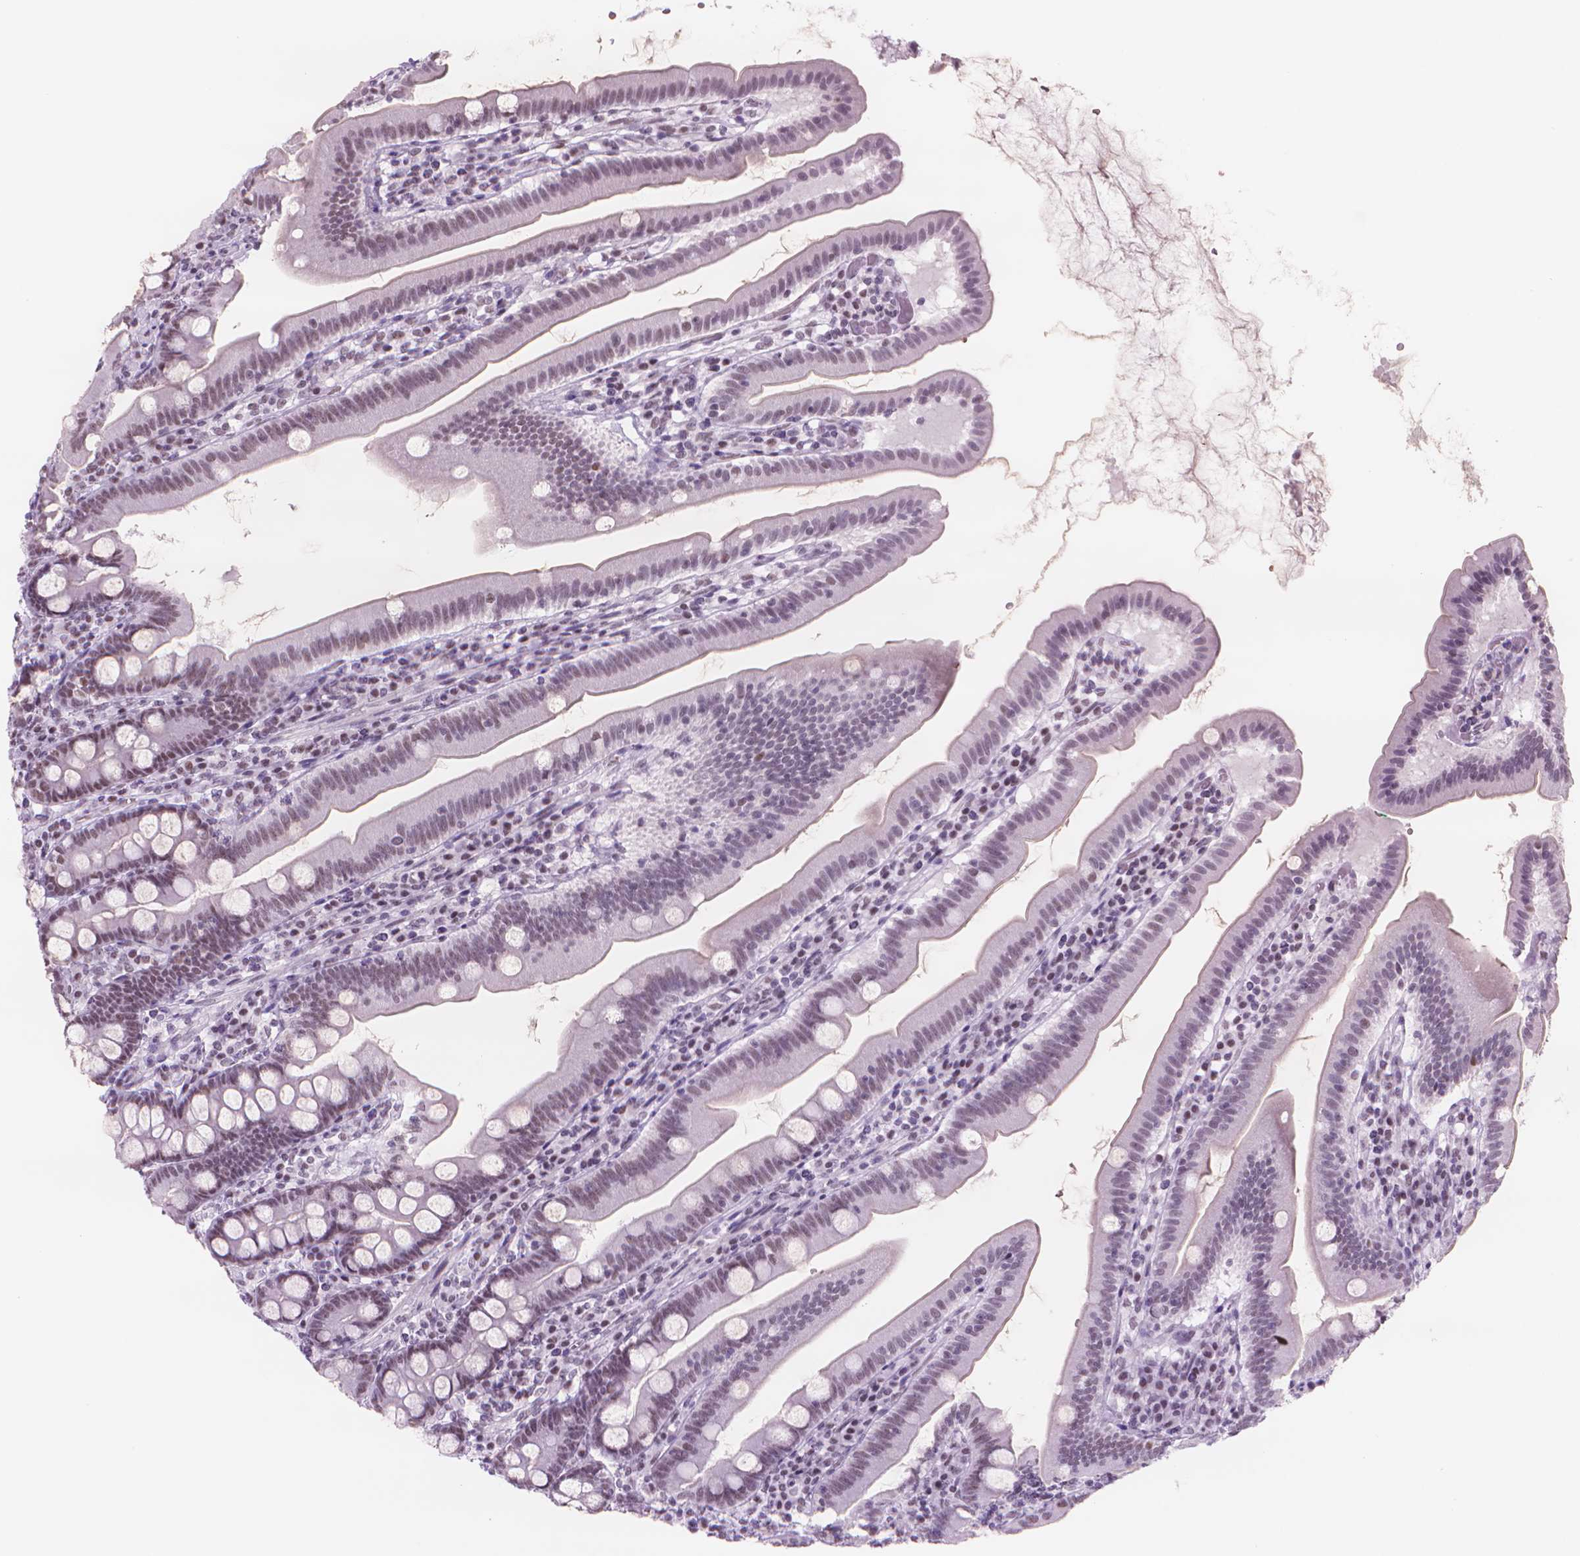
{"staining": {"intensity": "weak", "quantity": "25%-75%", "location": "cytoplasmic/membranous,nuclear"}, "tissue": "duodenum", "cell_type": "Glandular cells", "image_type": "normal", "snomed": [{"axis": "morphology", "description": "Normal tissue, NOS"}, {"axis": "topography", "description": "Duodenum"}], "caption": "A histopathology image showing weak cytoplasmic/membranous,nuclear positivity in approximately 25%-75% of glandular cells in benign duodenum, as visualized by brown immunohistochemical staining.", "gene": "POLR3D", "patient": {"sex": "female", "age": 67}}